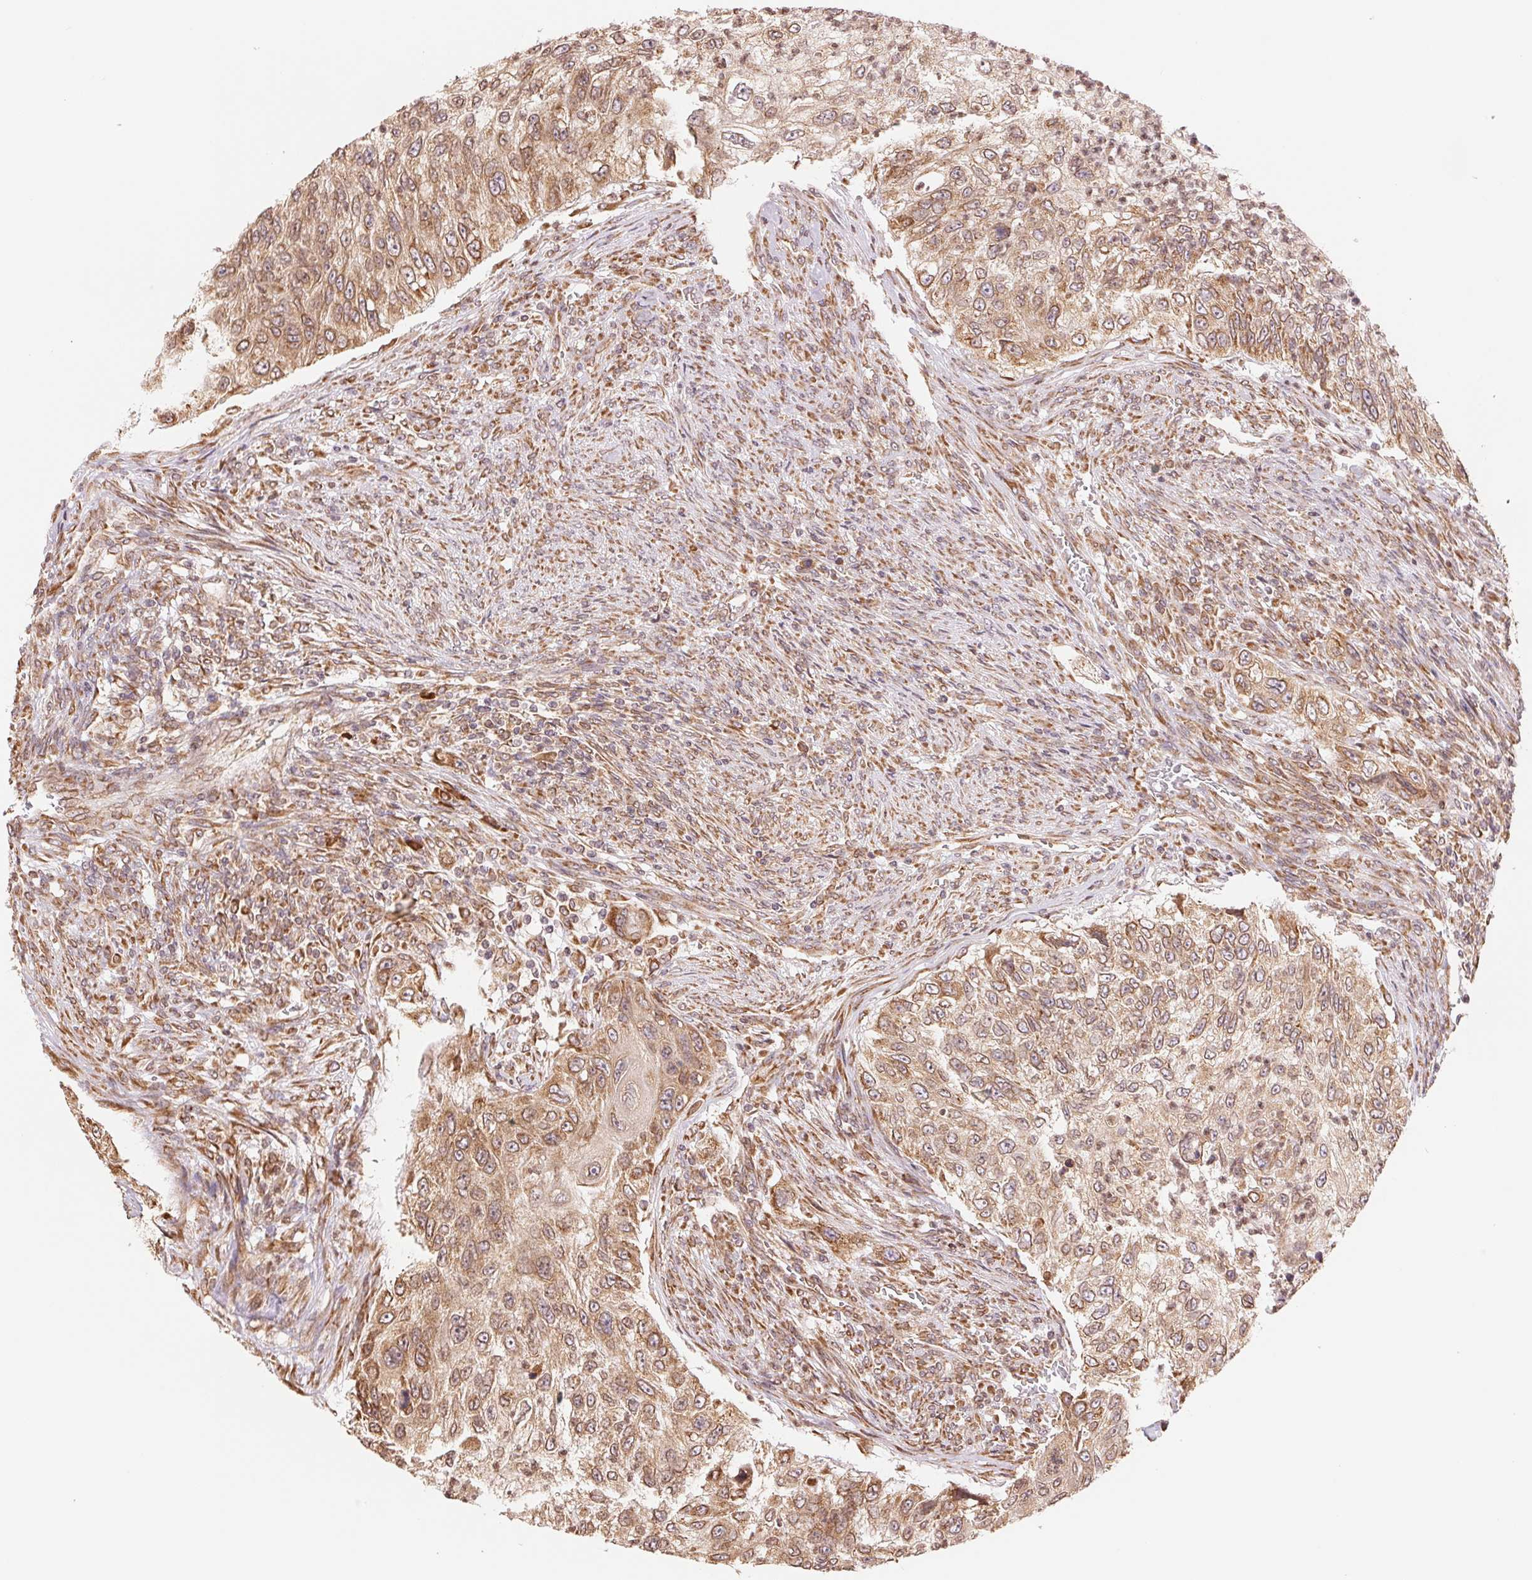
{"staining": {"intensity": "moderate", "quantity": ">75%", "location": "cytoplasmic/membranous"}, "tissue": "urothelial cancer", "cell_type": "Tumor cells", "image_type": "cancer", "snomed": [{"axis": "morphology", "description": "Urothelial carcinoma, High grade"}, {"axis": "topography", "description": "Urinary bladder"}], "caption": "Protein expression analysis of urothelial cancer reveals moderate cytoplasmic/membranous staining in about >75% of tumor cells.", "gene": "RPN1", "patient": {"sex": "female", "age": 60}}